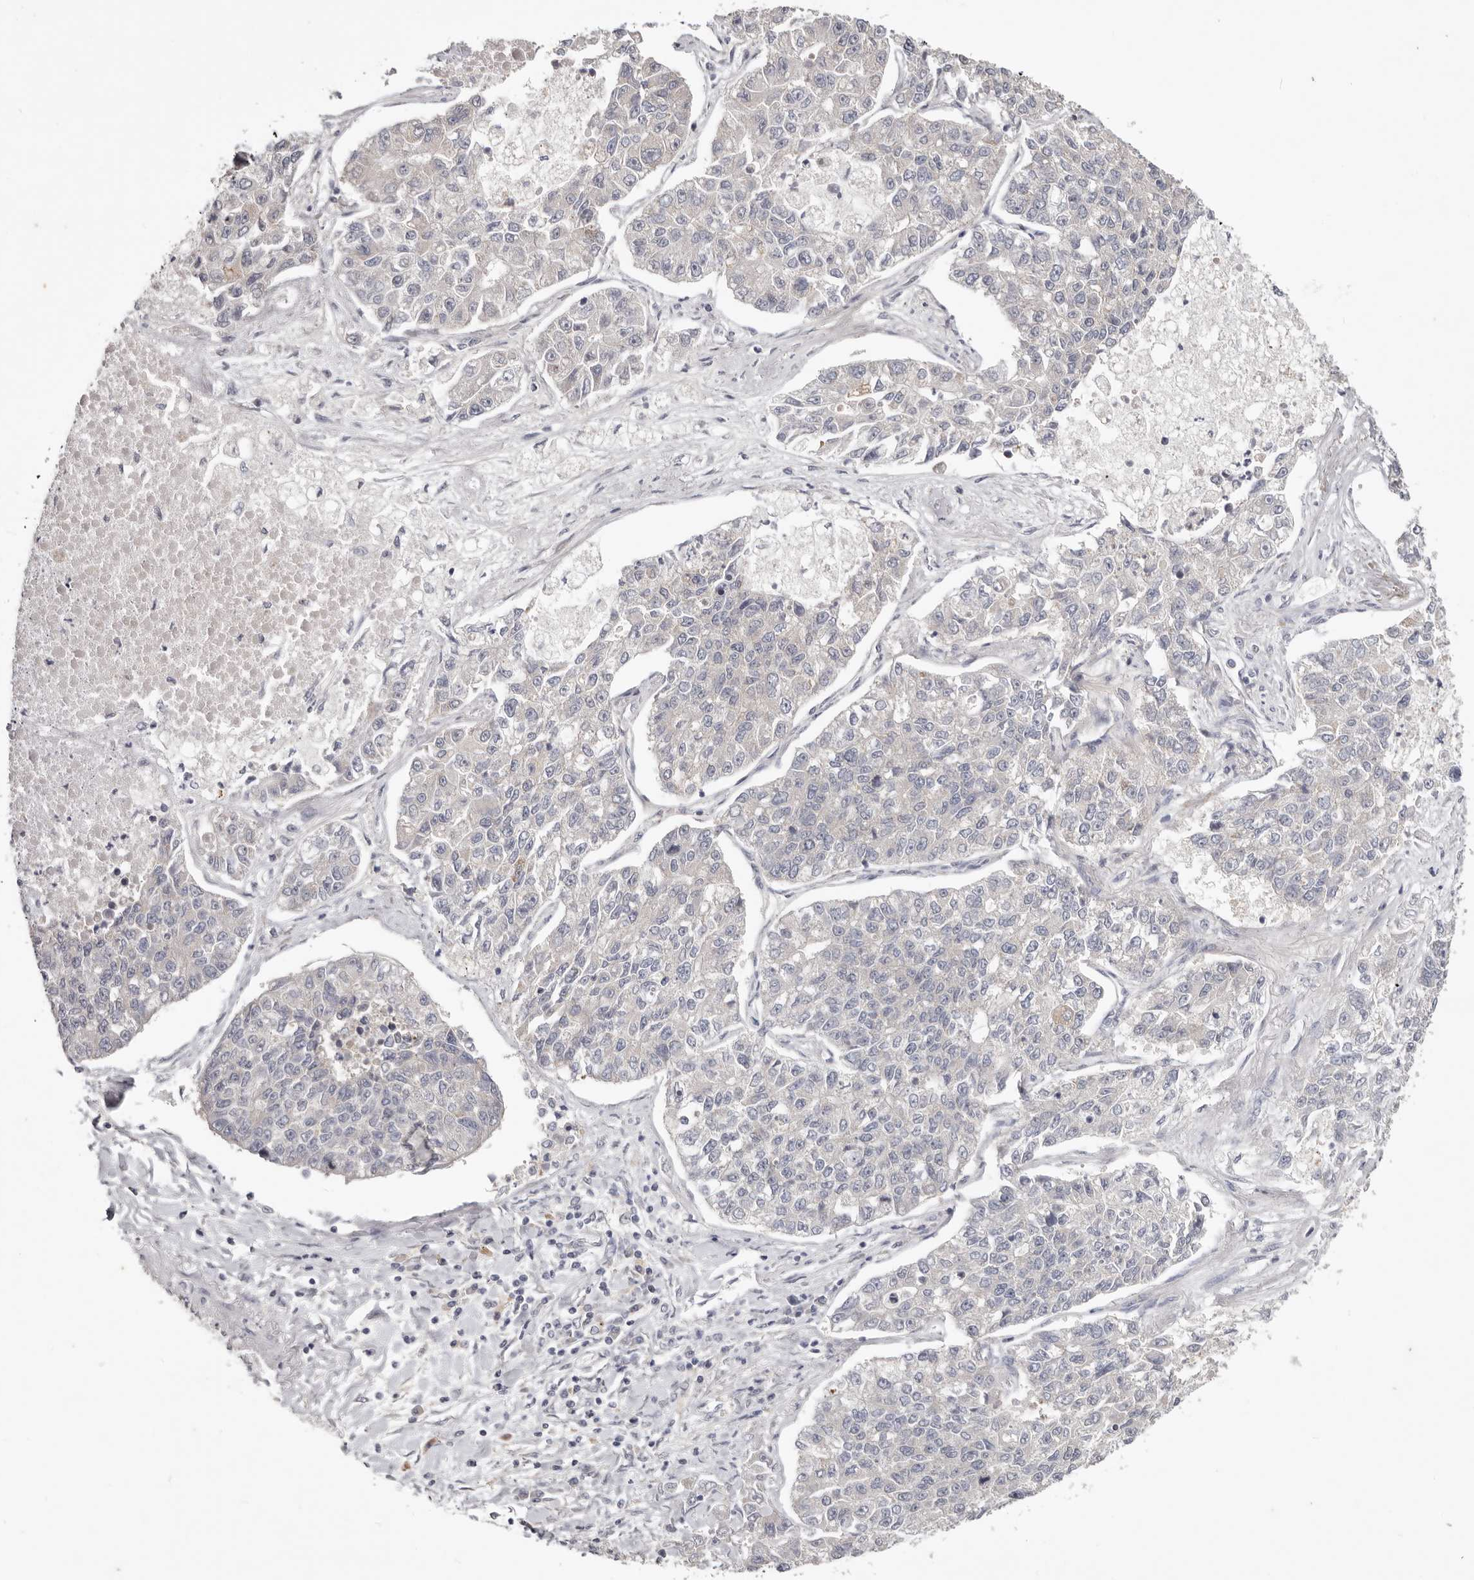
{"staining": {"intensity": "negative", "quantity": "none", "location": "none"}, "tissue": "lung cancer", "cell_type": "Tumor cells", "image_type": "cancer", "snomed": [{"axis": "morphology", "description": "Adenocarcinoma, NOS"}, {"axis": "topography", "description": "Lung"}], "caption": "Tumor cells are negative for brown protein staining in lung adenocarcinoma.", "gene": "WDR77", "patient": {"sex": "male", "age": 49}}